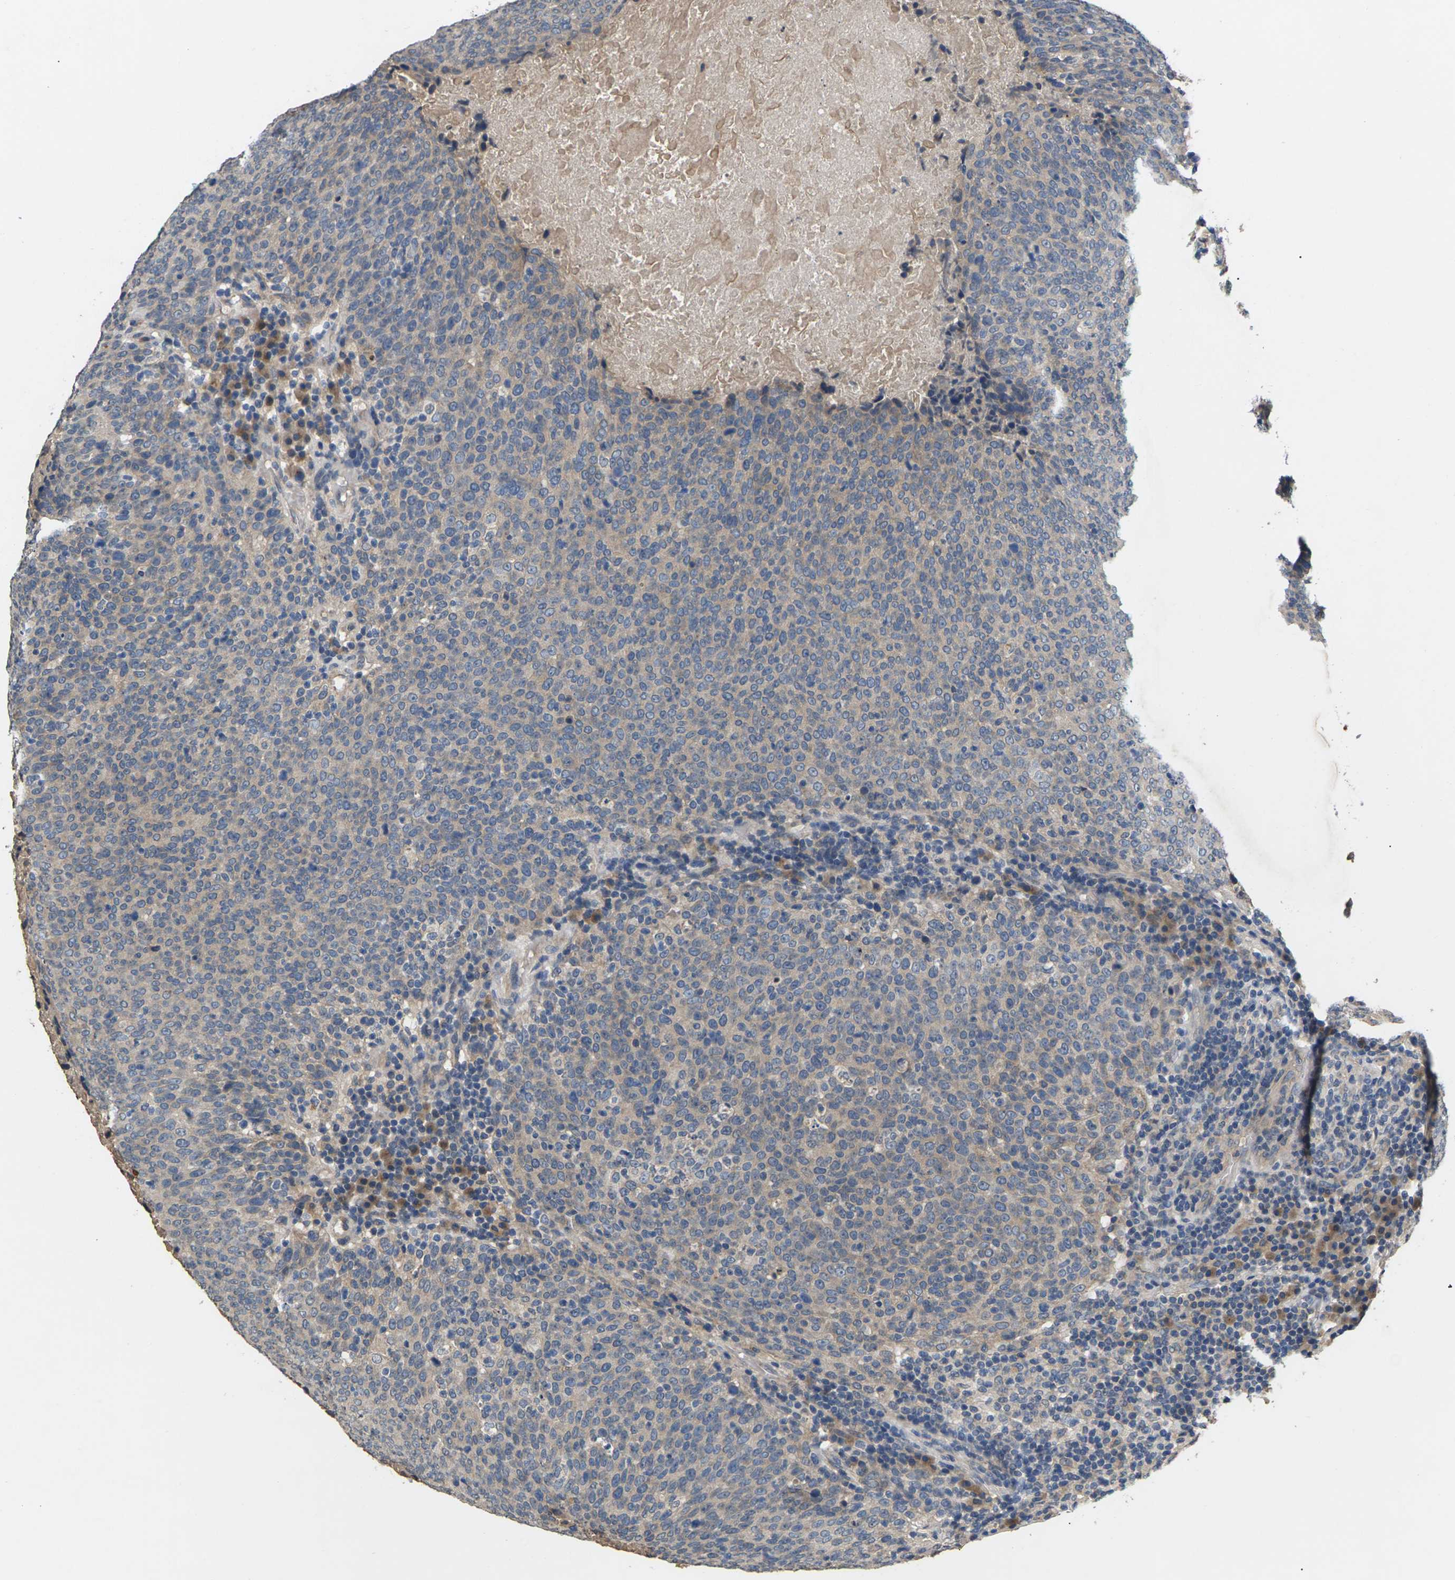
{"staining": {"intensity": "negative", "quantity": "none", "location": "none"}, "tissue": "head and neck cancer", "cell_type": "Tumor cells", "image_type": "cancer", "snomed": [{"axis": "morphology", "description": "Squamous cell carcinoma, NOS"}, {"axis": "morphology", "description": "Squamous cell carcinoma, metastatic, NOS"}, {"axis": "topography", "description": "Lymph node"}, {"axis": "topography", "description": "Head-Neck"}], "caption": "There is no significant expression in tumor cells of head and neck squamous cell carcinoma.", "gene": "SLC2A2", "patient": {"sex": "male", "age": 62}}